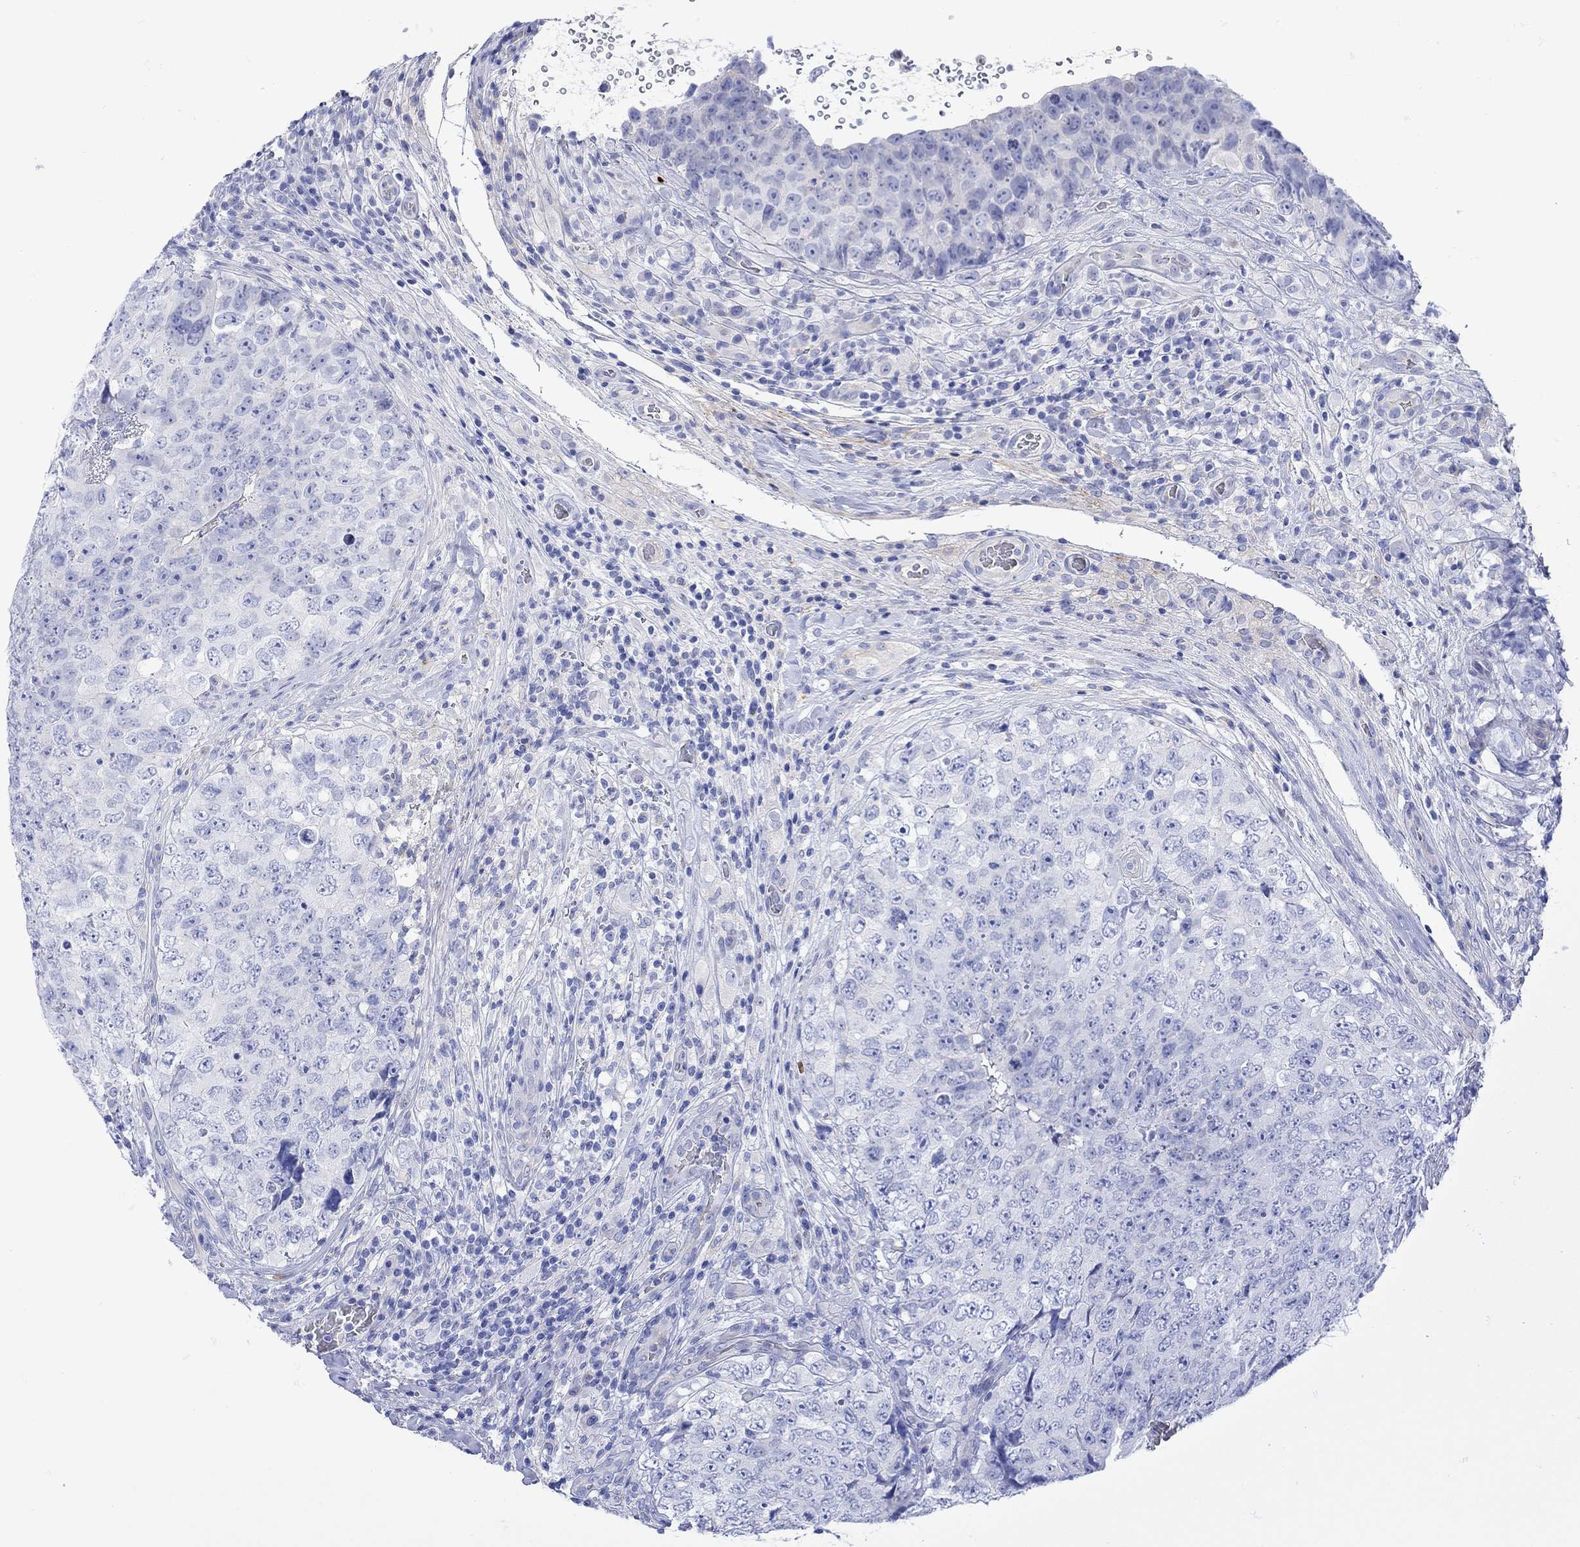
{"staining": {"intensity": "negative", "quantity": "none", "location": "none"}, "tissue": "testis cancer", "cell_type": "Tumor cells", "image_type": "cancer", "snomed": [{"axis": "morphology", "description": "Seminoma, NOS"}, {"axis": "topography", "description": "Testis"}], "caption": "Photomicrograph shows no significant protein staining in tumor cells of seminoma (testis).", "gene": "ANKMY1", "patient": {"sex": "male", "age": 34}}